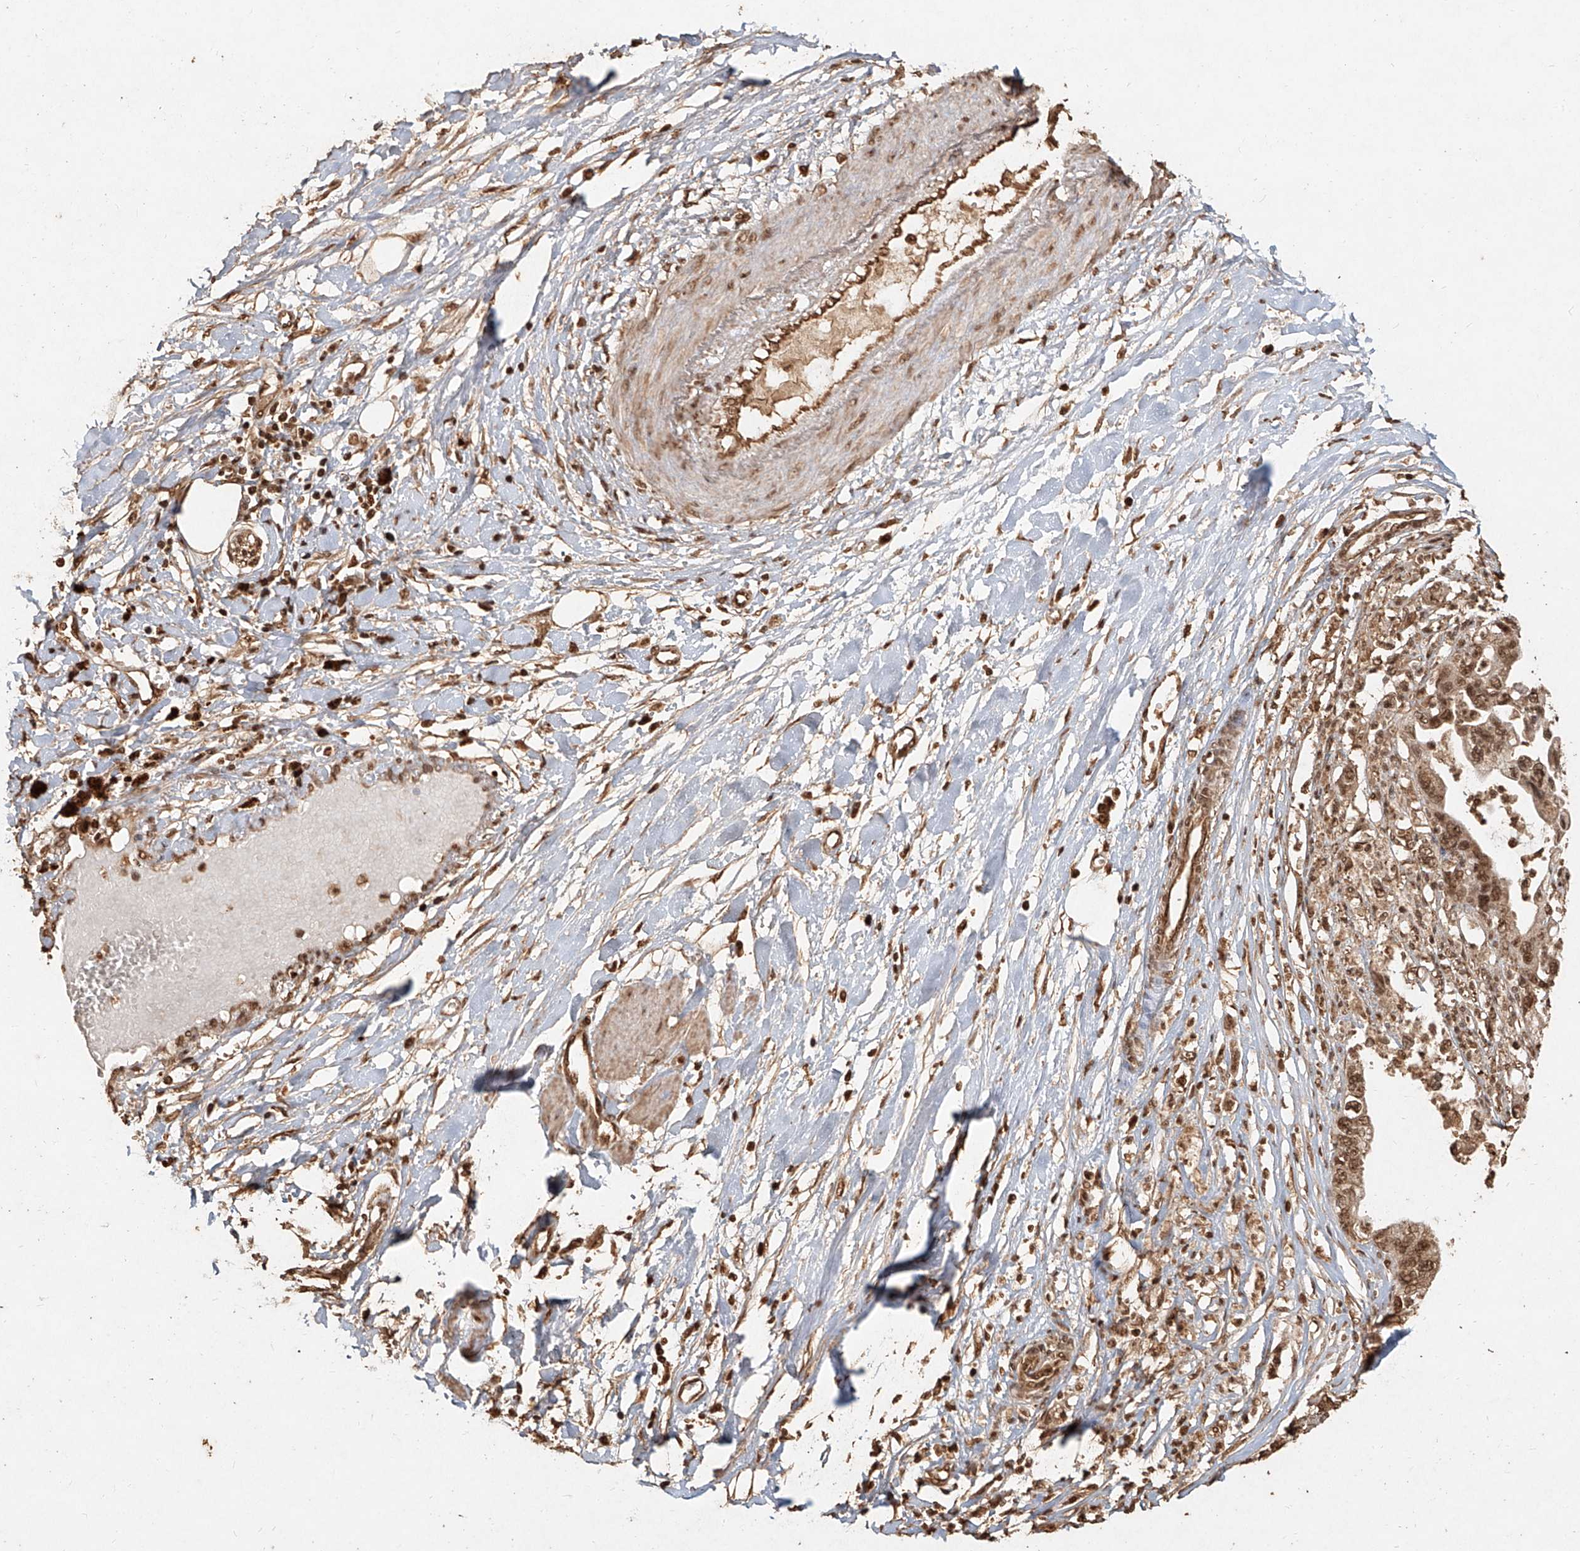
{"staining": {"intensity": "moderate", "quantity": ">75%", "location": "cytoplasmic/membranous,nuclear"}, "tissue": "pancreatic cancer", "cell_type": "Tumor cells", "image_type": "cancer", "snomed": [{"axis": "morphology", "description": "Adenocarcinoma, NOS"}, {"axis": "topography", "description": "Pancreas"}], "caption": "A micrograph of pancreatic cancer (adenocarcinoma) stained for a protein shows moderate cytoplasmic/membranous and nuclear brown staining in tumor cells.", "gene": "UBE2K", "patient": {"sex": "male", "age": 56}}